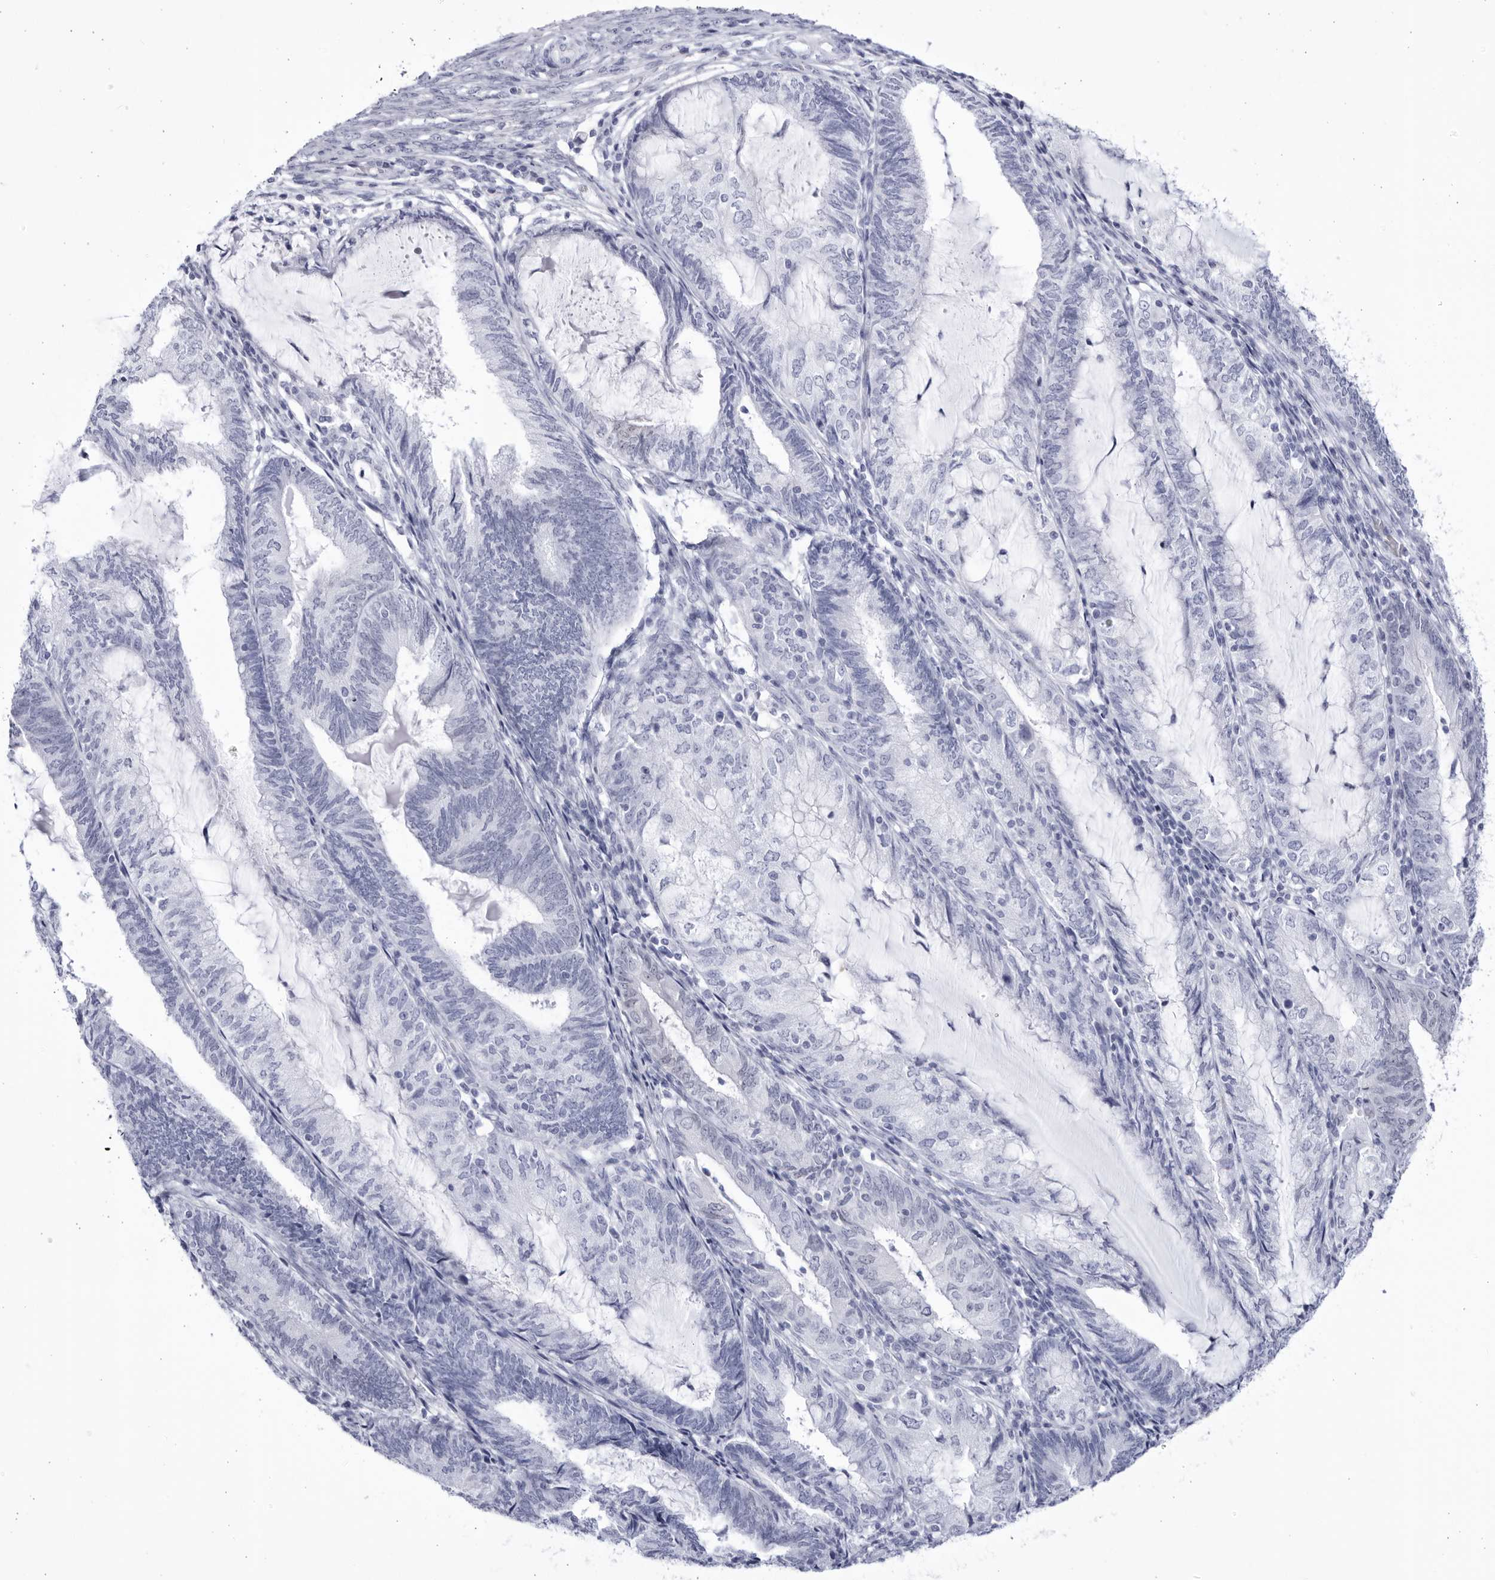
{"staining": {"intensity": "negative", "quantity": "none", "location": "none"}, "tissue": "endometrial cancer", "cell_type": "Tumor cells", "image_type": "cancer", "snomed": [{"axis": "morphology", "description": "Adenocarcinoma, NOS"}, {"axis": "topography", "description": "Endometrium"}], "caption": "Immunohistochemistry micrograph of human adenocarcinoma (endometrial) stained for a protein (brown), which demonstrates no staining in tumor cells.", "gene": "CCDC181", "patient": {"sex": "female", "age": 81}}